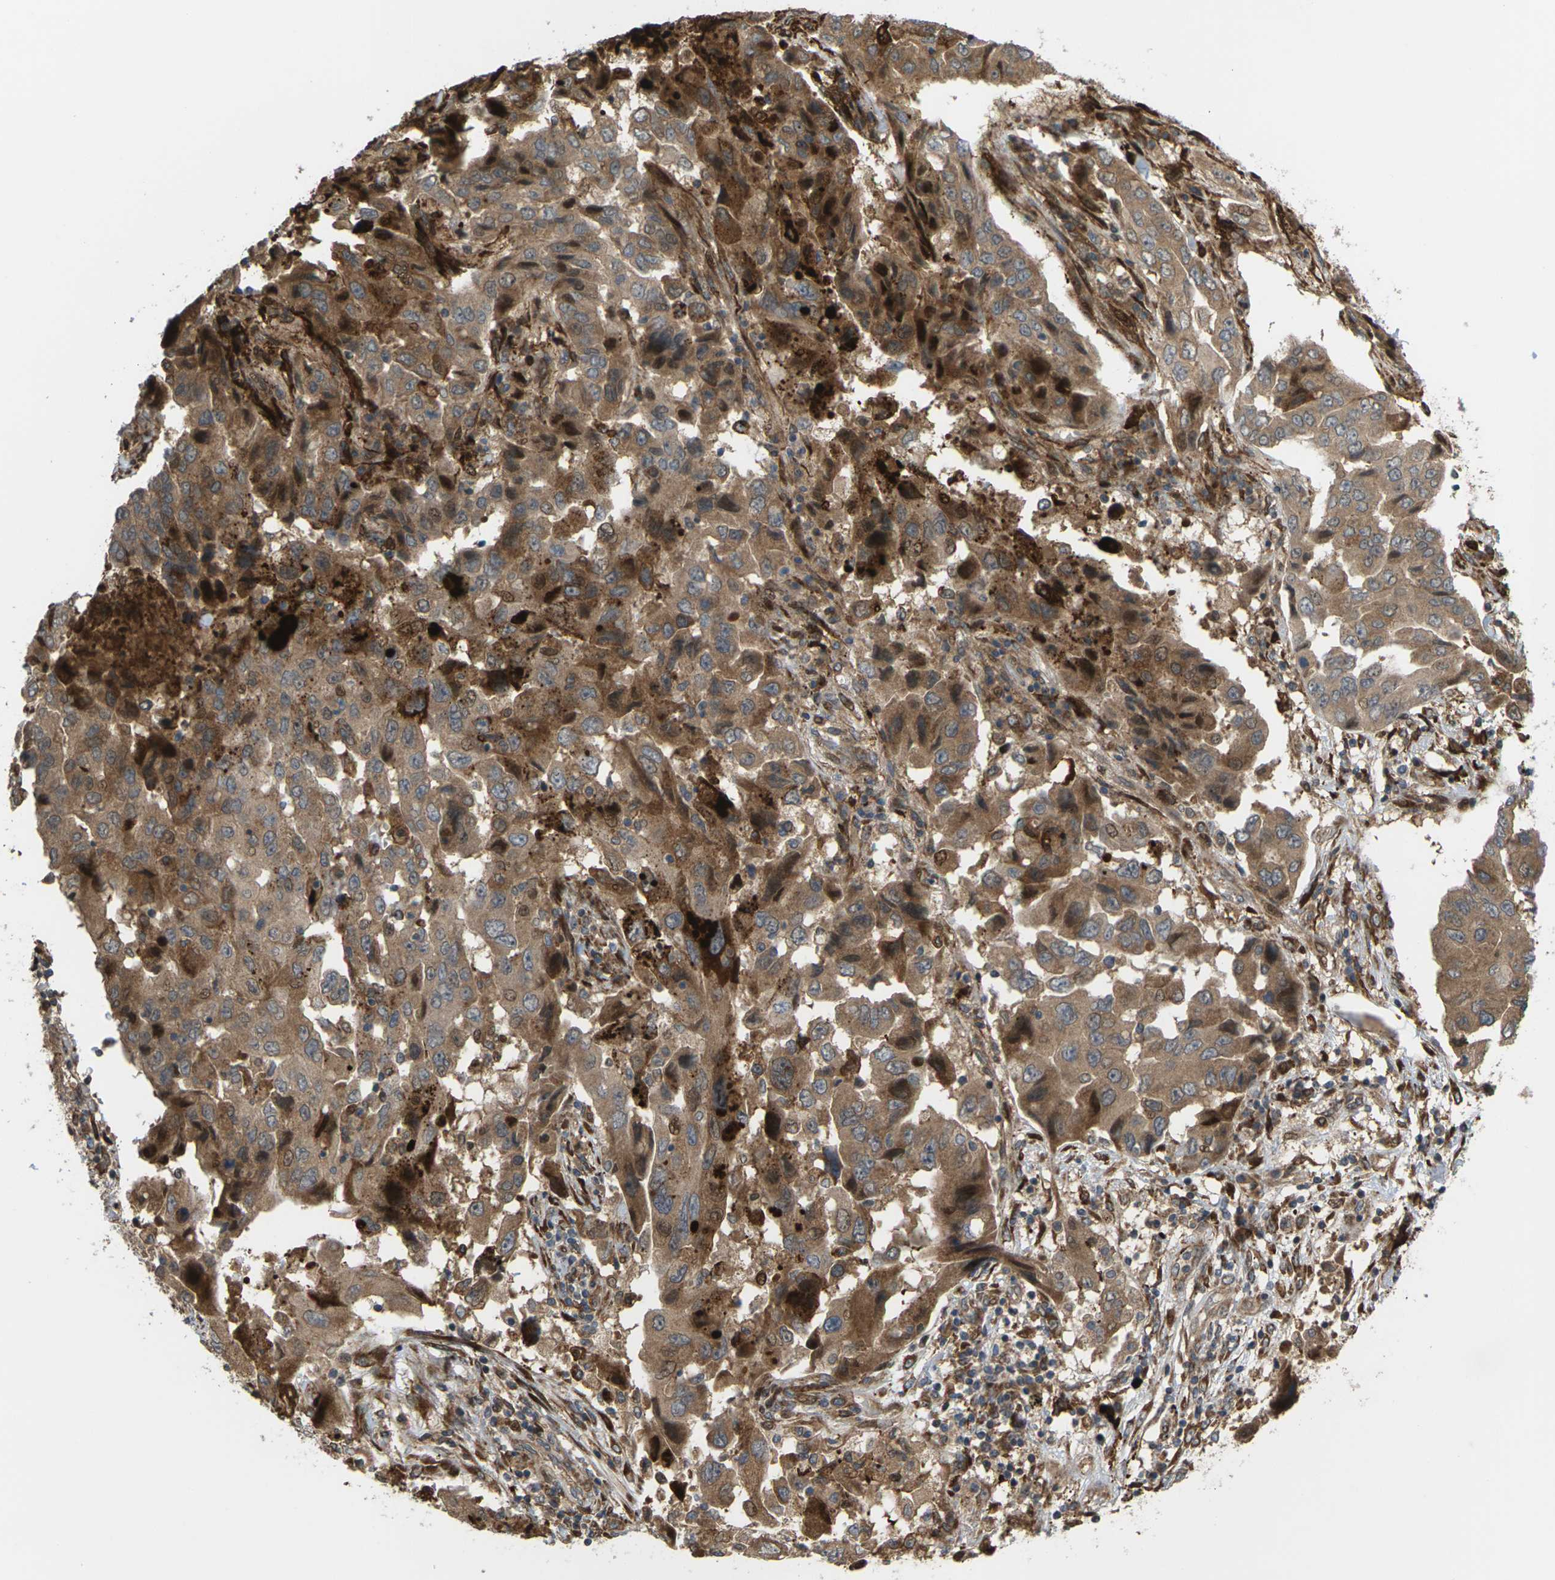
{"staining": {"intensity": "moderate", "quantity": ">75%", "location": "cytoplasmic/membranous"}, "tissue": "lung cancer", "cell_type": "Tumor cells", "image_type": "cancer", "snomed": [{"axis": "morphology", "description": "Adenocarcinoma, NOS"}, {"axis": "topography", "description": "Lung"}], "caption": "Protein positivity by immunohistochemistry (IHC) reveals moderate cytoplasmic/membranous positivity in approximately >75% of tumor cells in lung cancer.", "gene": "ROBO1", "patient": {"sex": "female", "age": 65}}